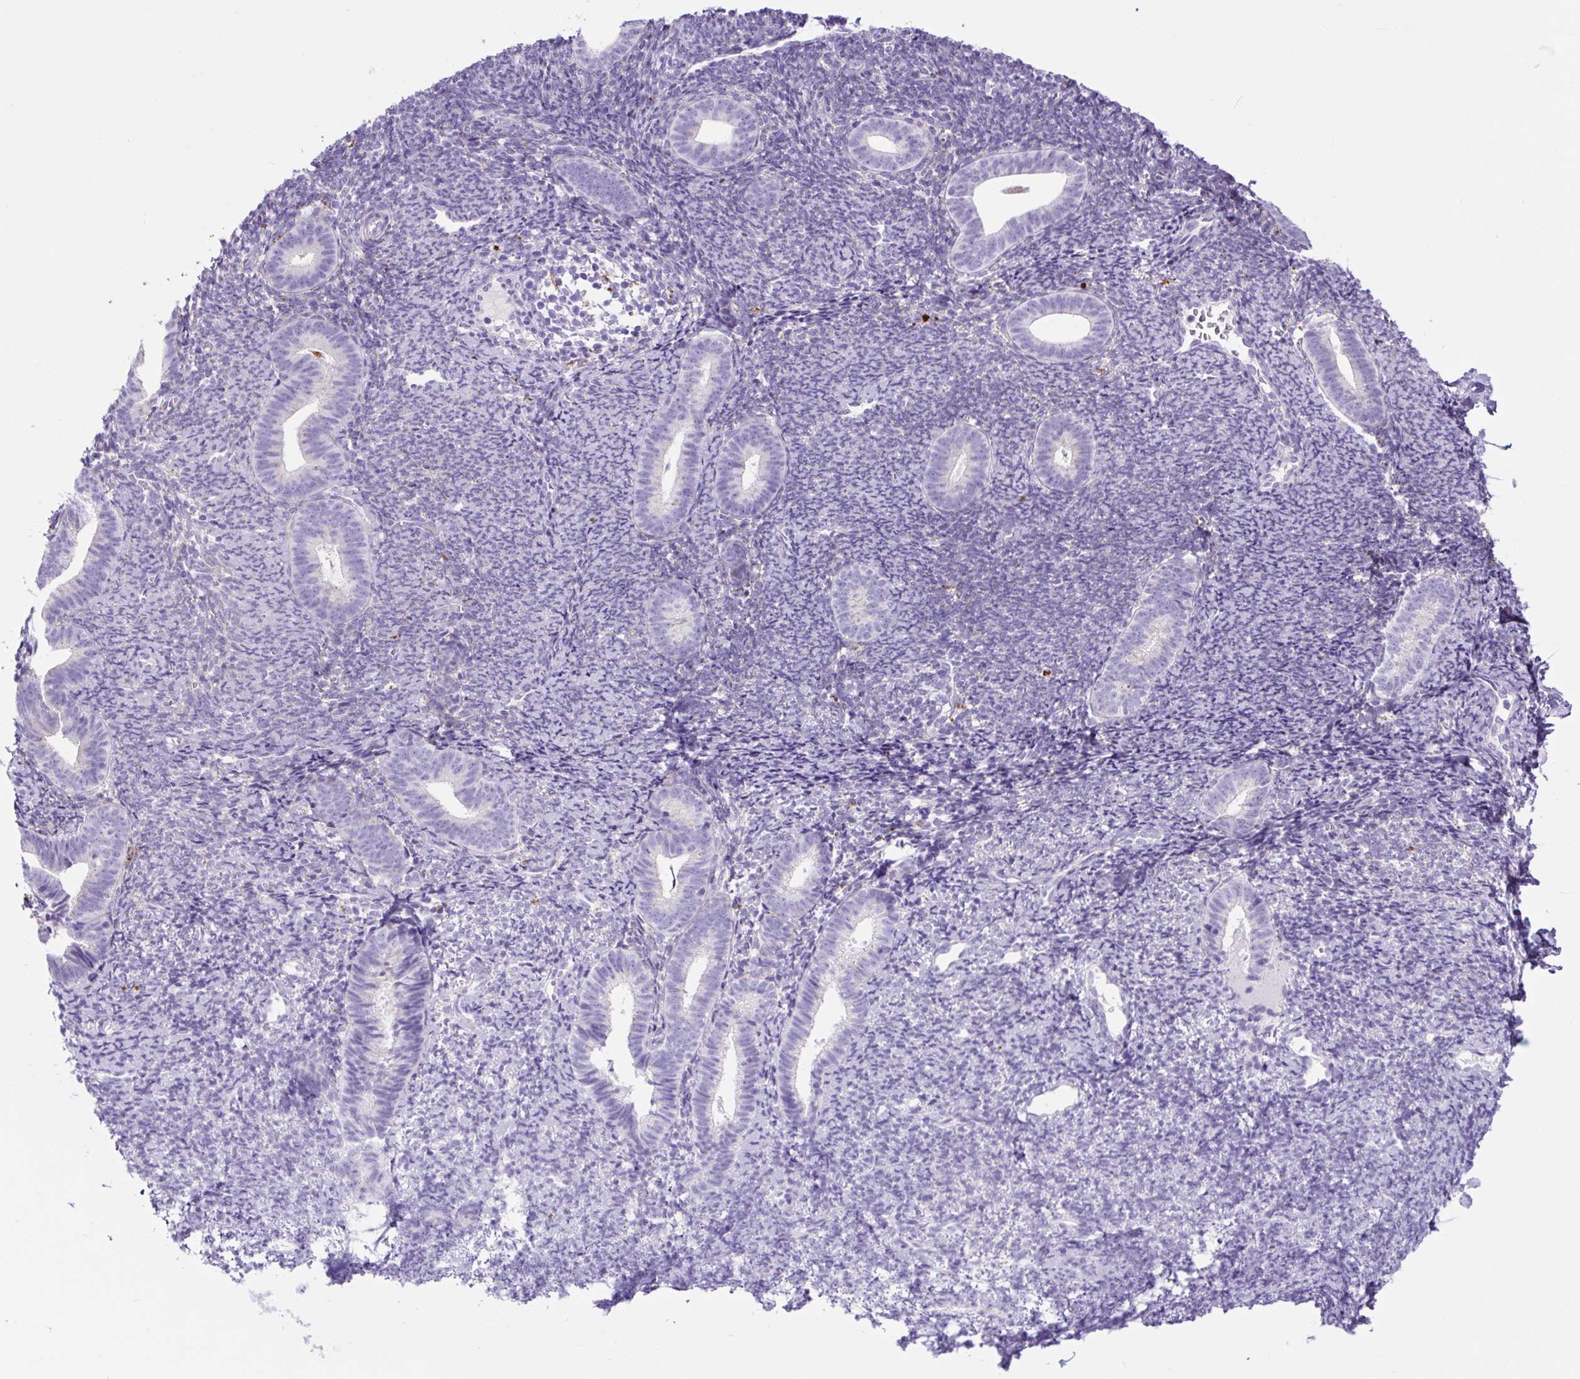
{"staining": {"intensity": "negative", "quantity": "none", "location": "none"}, "tissue": "endometrium", "cell_type": "Cells in endometrial stroma", "image_type": "normal", "snomed": [{"axis": "morphology", "description": "Normal tissue, NOS"}, {"axis": "topography", "description": "Endometrium"}], "caption": "High power microscopy image of an IHC photomicrograph of benign endometrium, revealing no significant positivity in cells in endometrial stroma. Brightfield microscopy of immunohistochemistry (IHC) stained with DAB (3,3'-diaminobenzidine) (brown) and hematoxylin (blue), captured at high magnification.", "gene": "LCN10", "patient": {"sex": "female", "age": 39}}